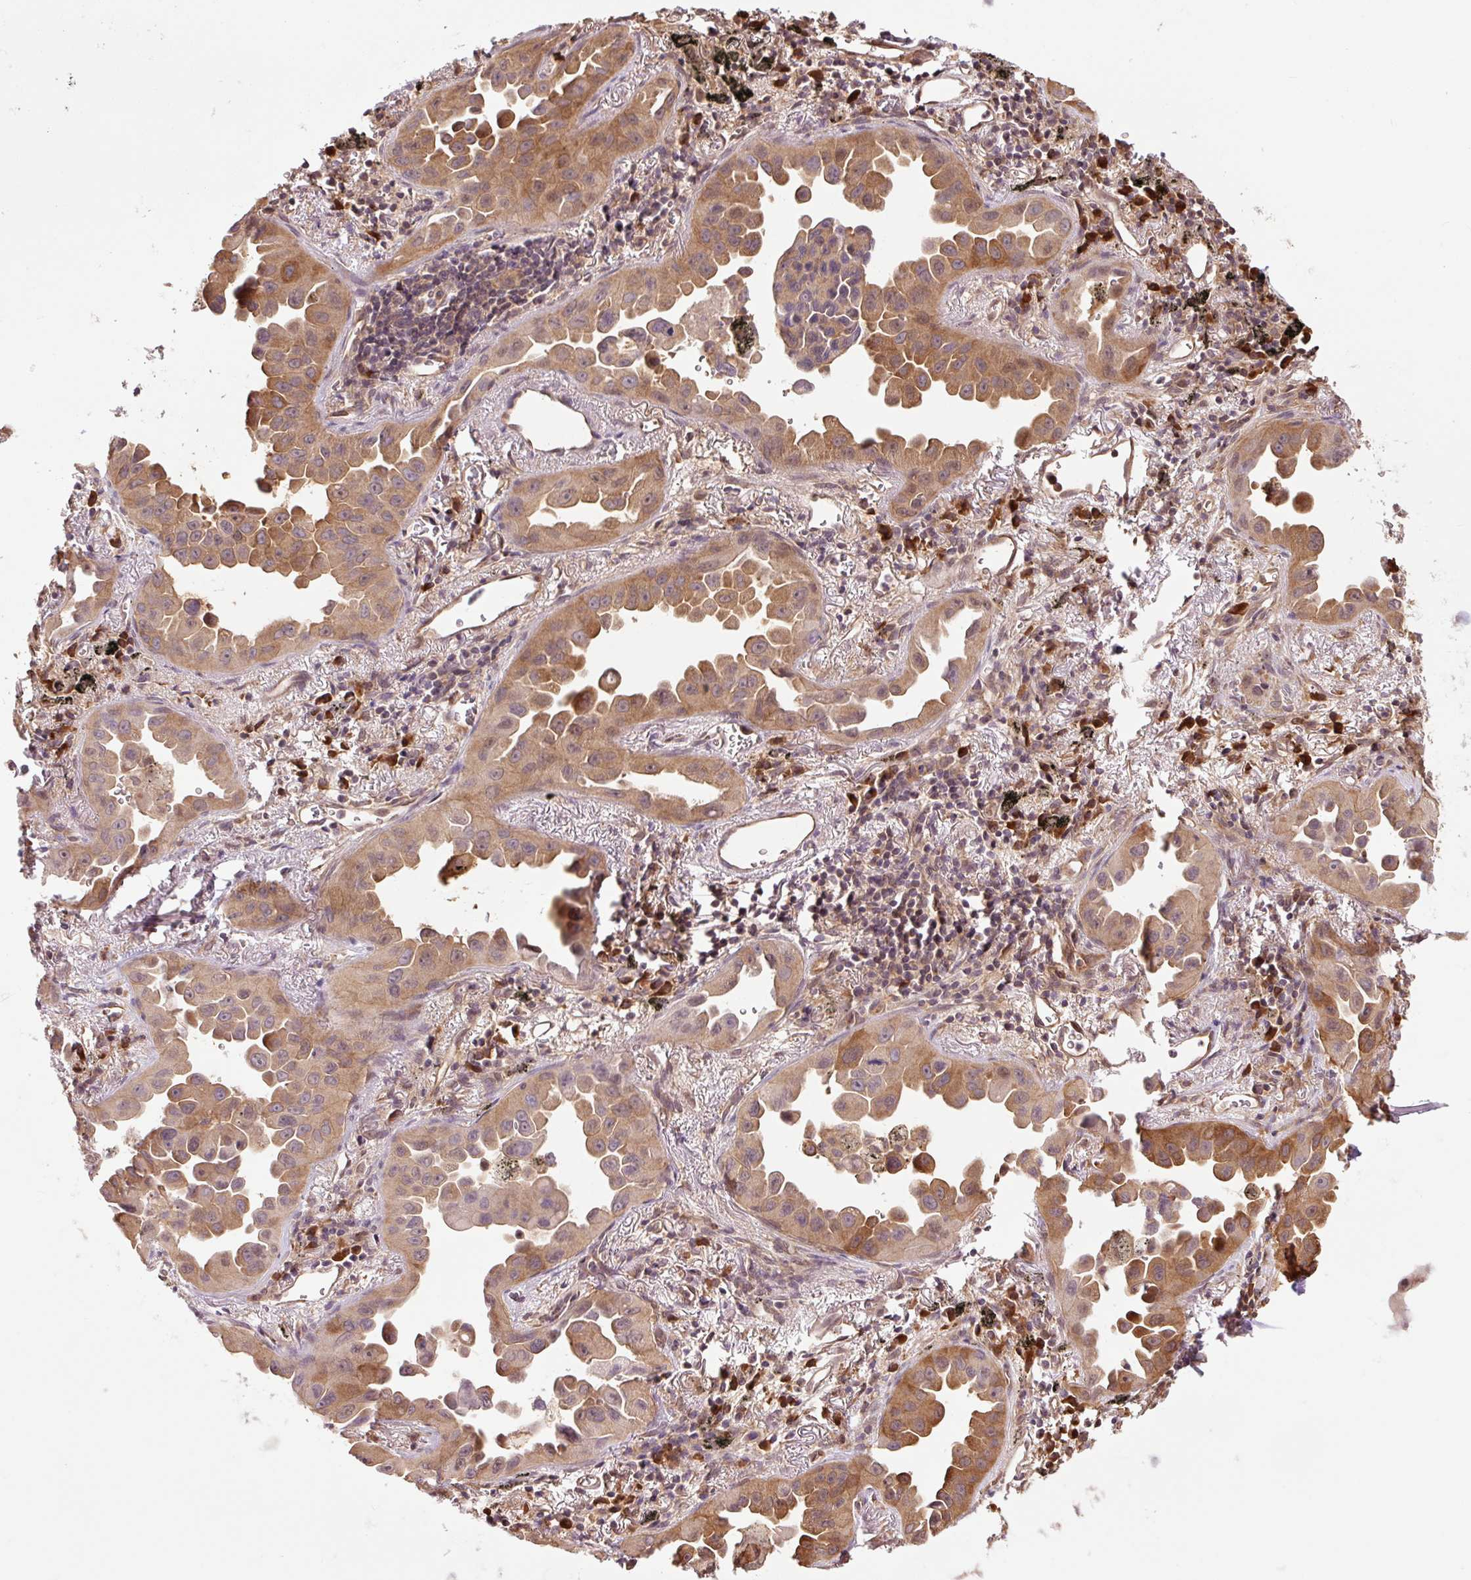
{"staining": {"intensity": "moderate", "quantity": ">75%", "location": "cytoplasmic/membranous"}, "tissue": "lung cancer", "cell_type": "Tumor cells", "image_type": "cancer", "snomed": [{"axis": "morphology", "description": "Adenocarcinoma, NOS"}, {"axis": "topography", "description": "Lung"}], "caption": "Tumor cells demonstrate medium levels of moderate cytoplasmic/membranous staining in about >75% of cells in adenocarcinoma (lung). (DAB = brown stain, brightfield microscopy at high magnification).", "gene": "TPT1", "patient": {"sex": "male", "age": 68}}